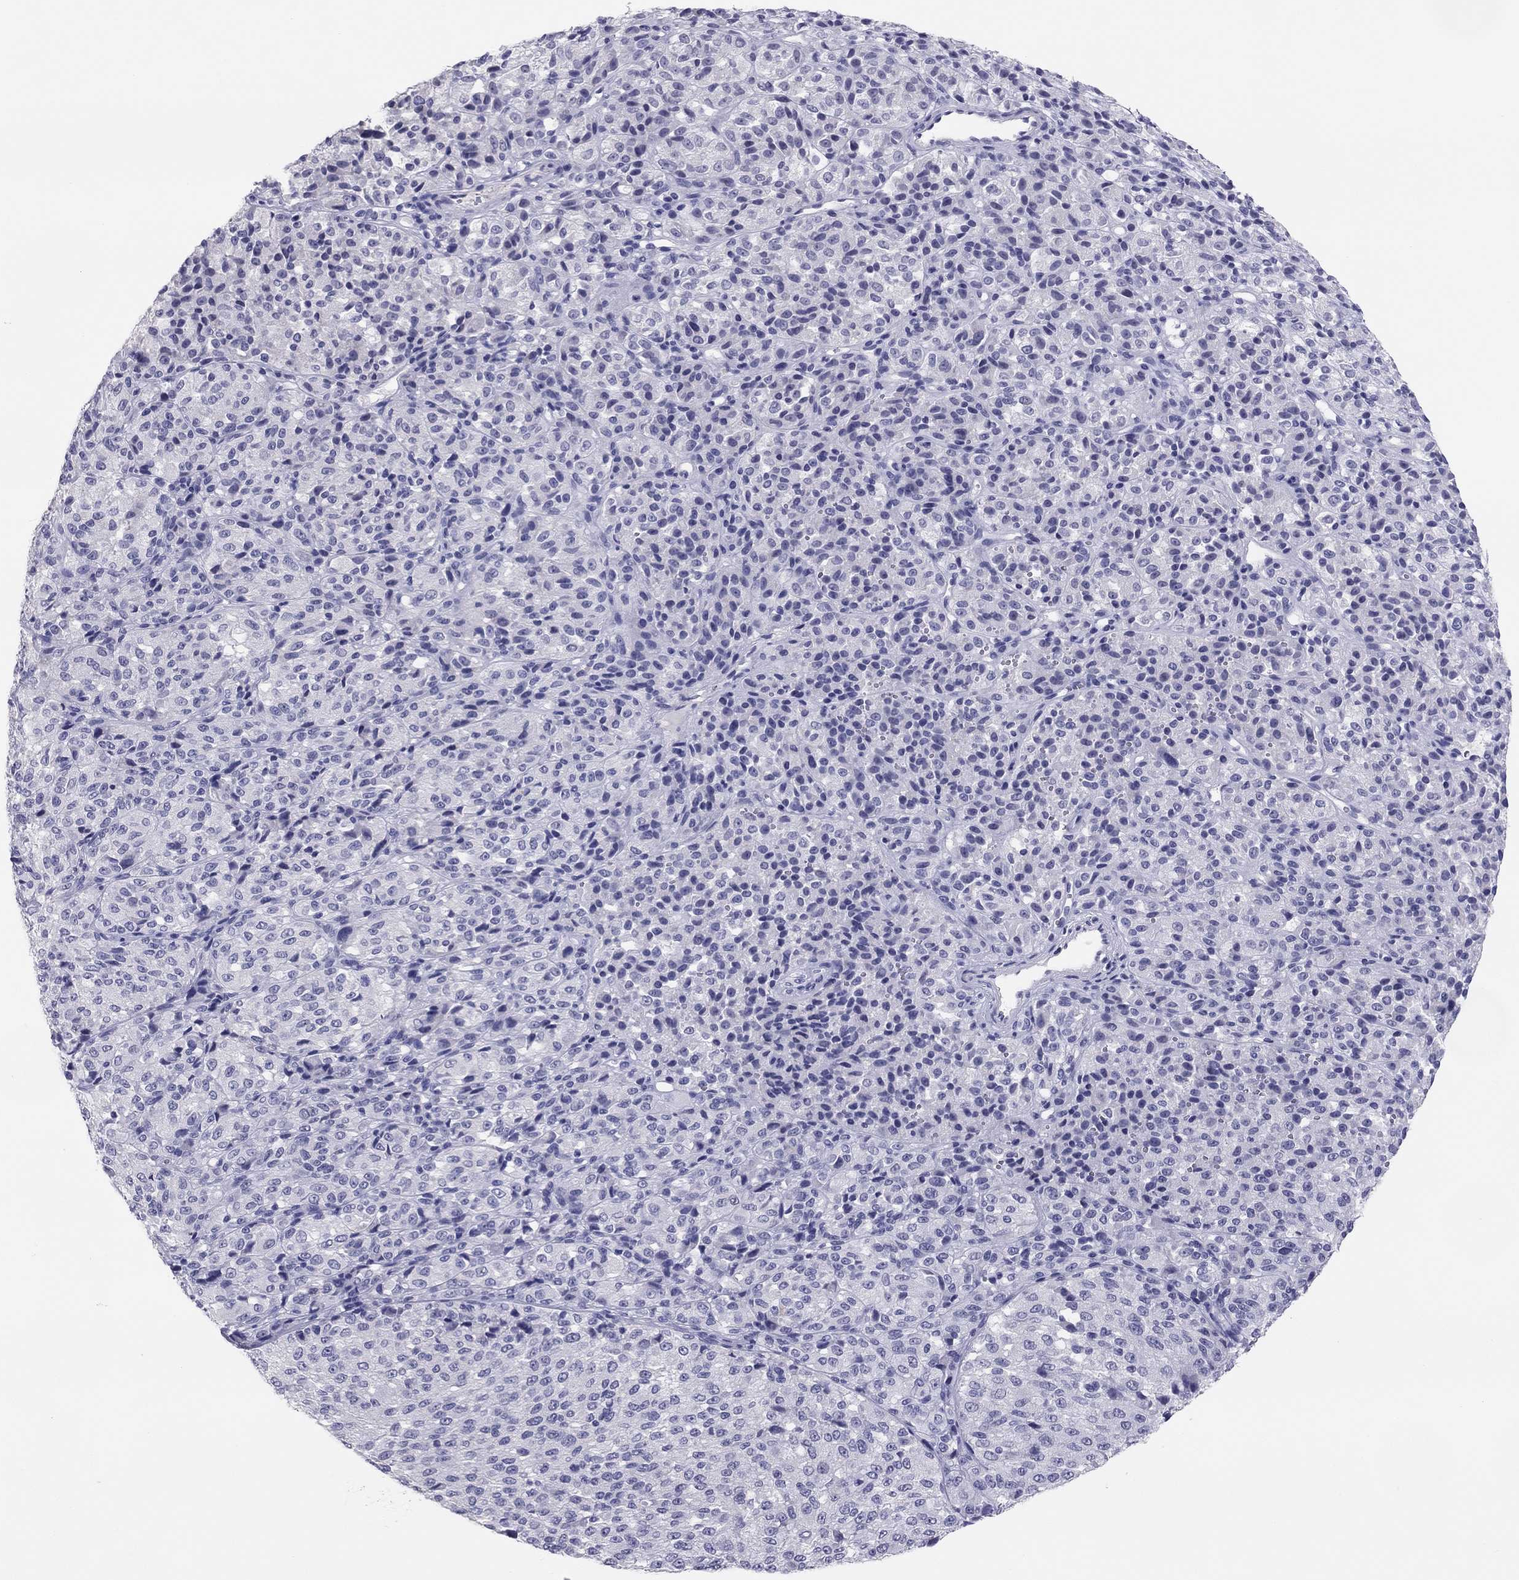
{"staining": {"intensity": "negative", "quantity": "none", "location": "none"}, "tissue": "melanoma", "cell_type": "Tumor cells", "image_type": "cancer", "snomed": [{"axis": "morphology", "description": "Malignant melanoma, Metastatic site"}, {"axis": "topography", "description": "Brain"}], "caption": "This is a image of immunohistochemistry staining of malignant melanoma (metastatic site), which shows no staining in tumor cells.", "gene": "PHOX2A", "patient": {"sex": "female", "age": 56}}